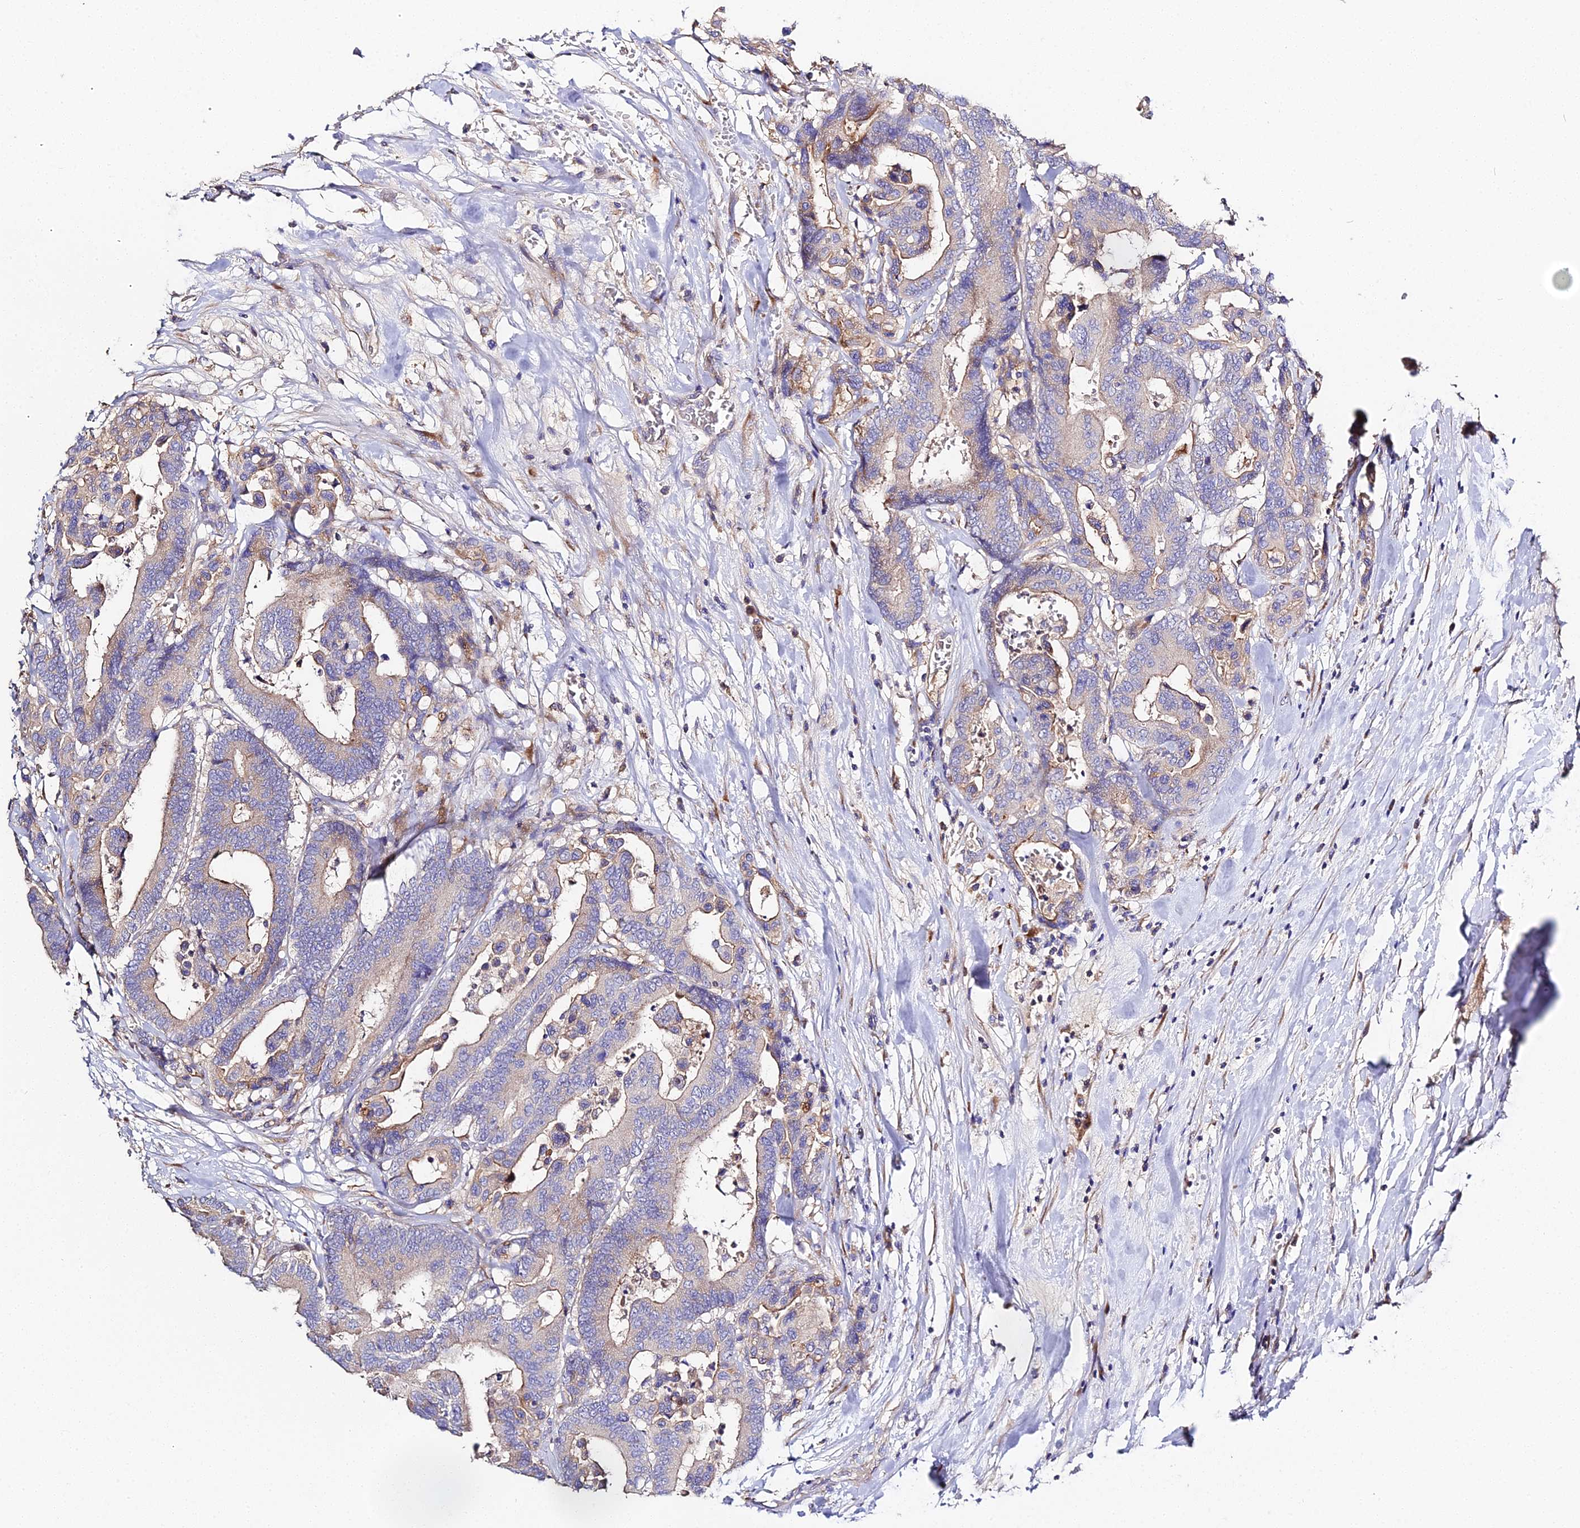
{"staining": {"intensity": "weak", "quantity": "25%-75%", "location": "cytoplasmic/membranous"}, "tissue": "colorectal cancer", "cell_type": "Tumor cells", "image_type": "cancer", "snomed": [{"axis": "morphology", "description": "Normal tissue, NOS"}, {"axis": "morphology", "description": "Adenocarcinoma, NOS"}, {"axis": "topography", "description": "Colon"}], "caption": "Immunohistochemistry micrograph of neoplastic tissue: human adenocarcinoma (colorectal) stained using immunohistochemistry reveals low levels of weak protein expression localized specifically in the cytoplasmic/membranous of tumor cells, appearing as a cytoplasmic/membranous brown color.", "gene": "SCX", "patient": {"sex": "male", "age": 82}}